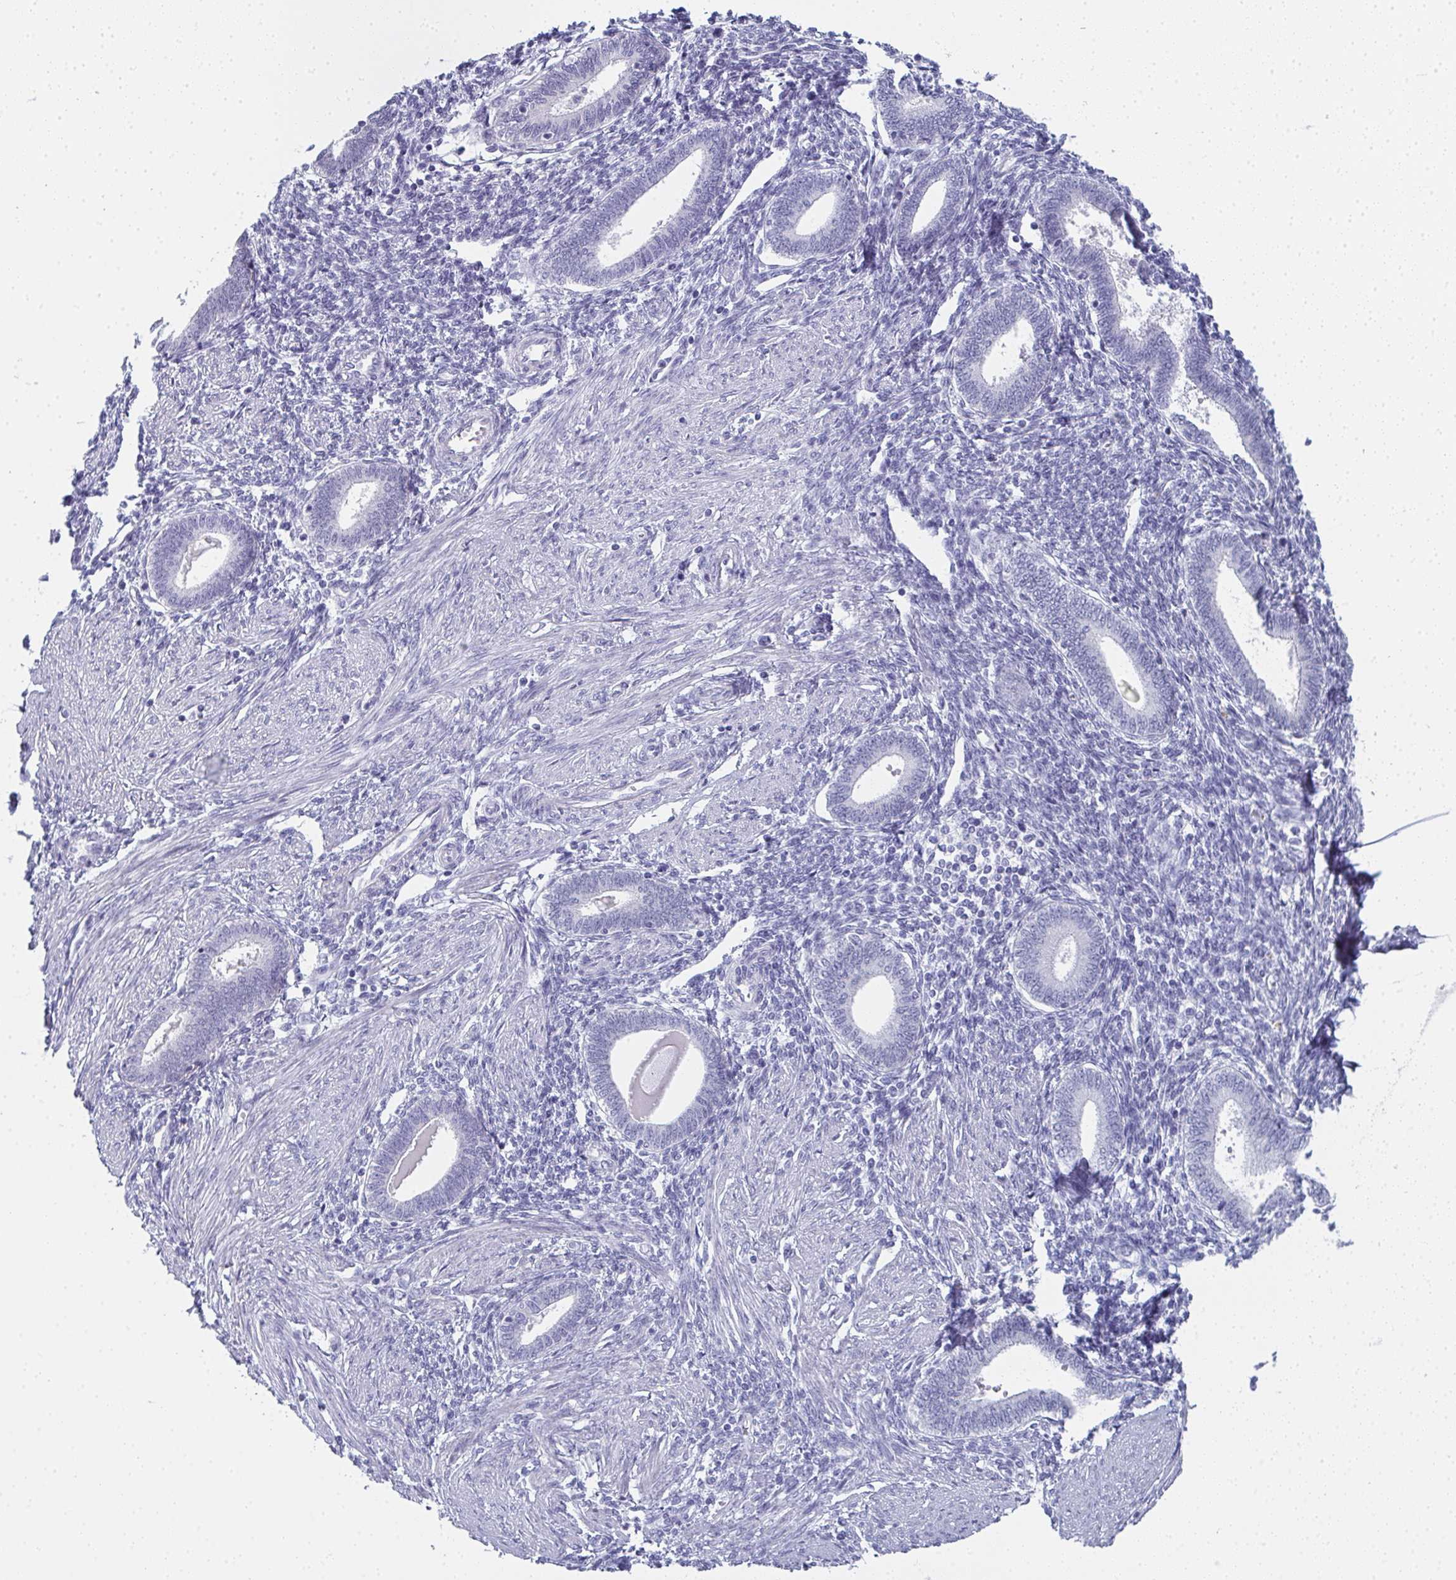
{"staining": {"intensity": "negative", "quantity": "none", "location": "none"}, "tissue": "endometrium", "cell_type": "Cells in endometrial stroma", "image_type": "normal", "snomed": [{"axis": "morphology", "description": "Normal tissue, NOS"}, {"axis": "topography", "description": "Endometrium"}], "caption": "Immunohistochemical staining of benign endometrium displays no significant positivity in cells in endometrial stroma.", "gene": "SLC36A2", "patient": {"sex": "female", "age": 42}}